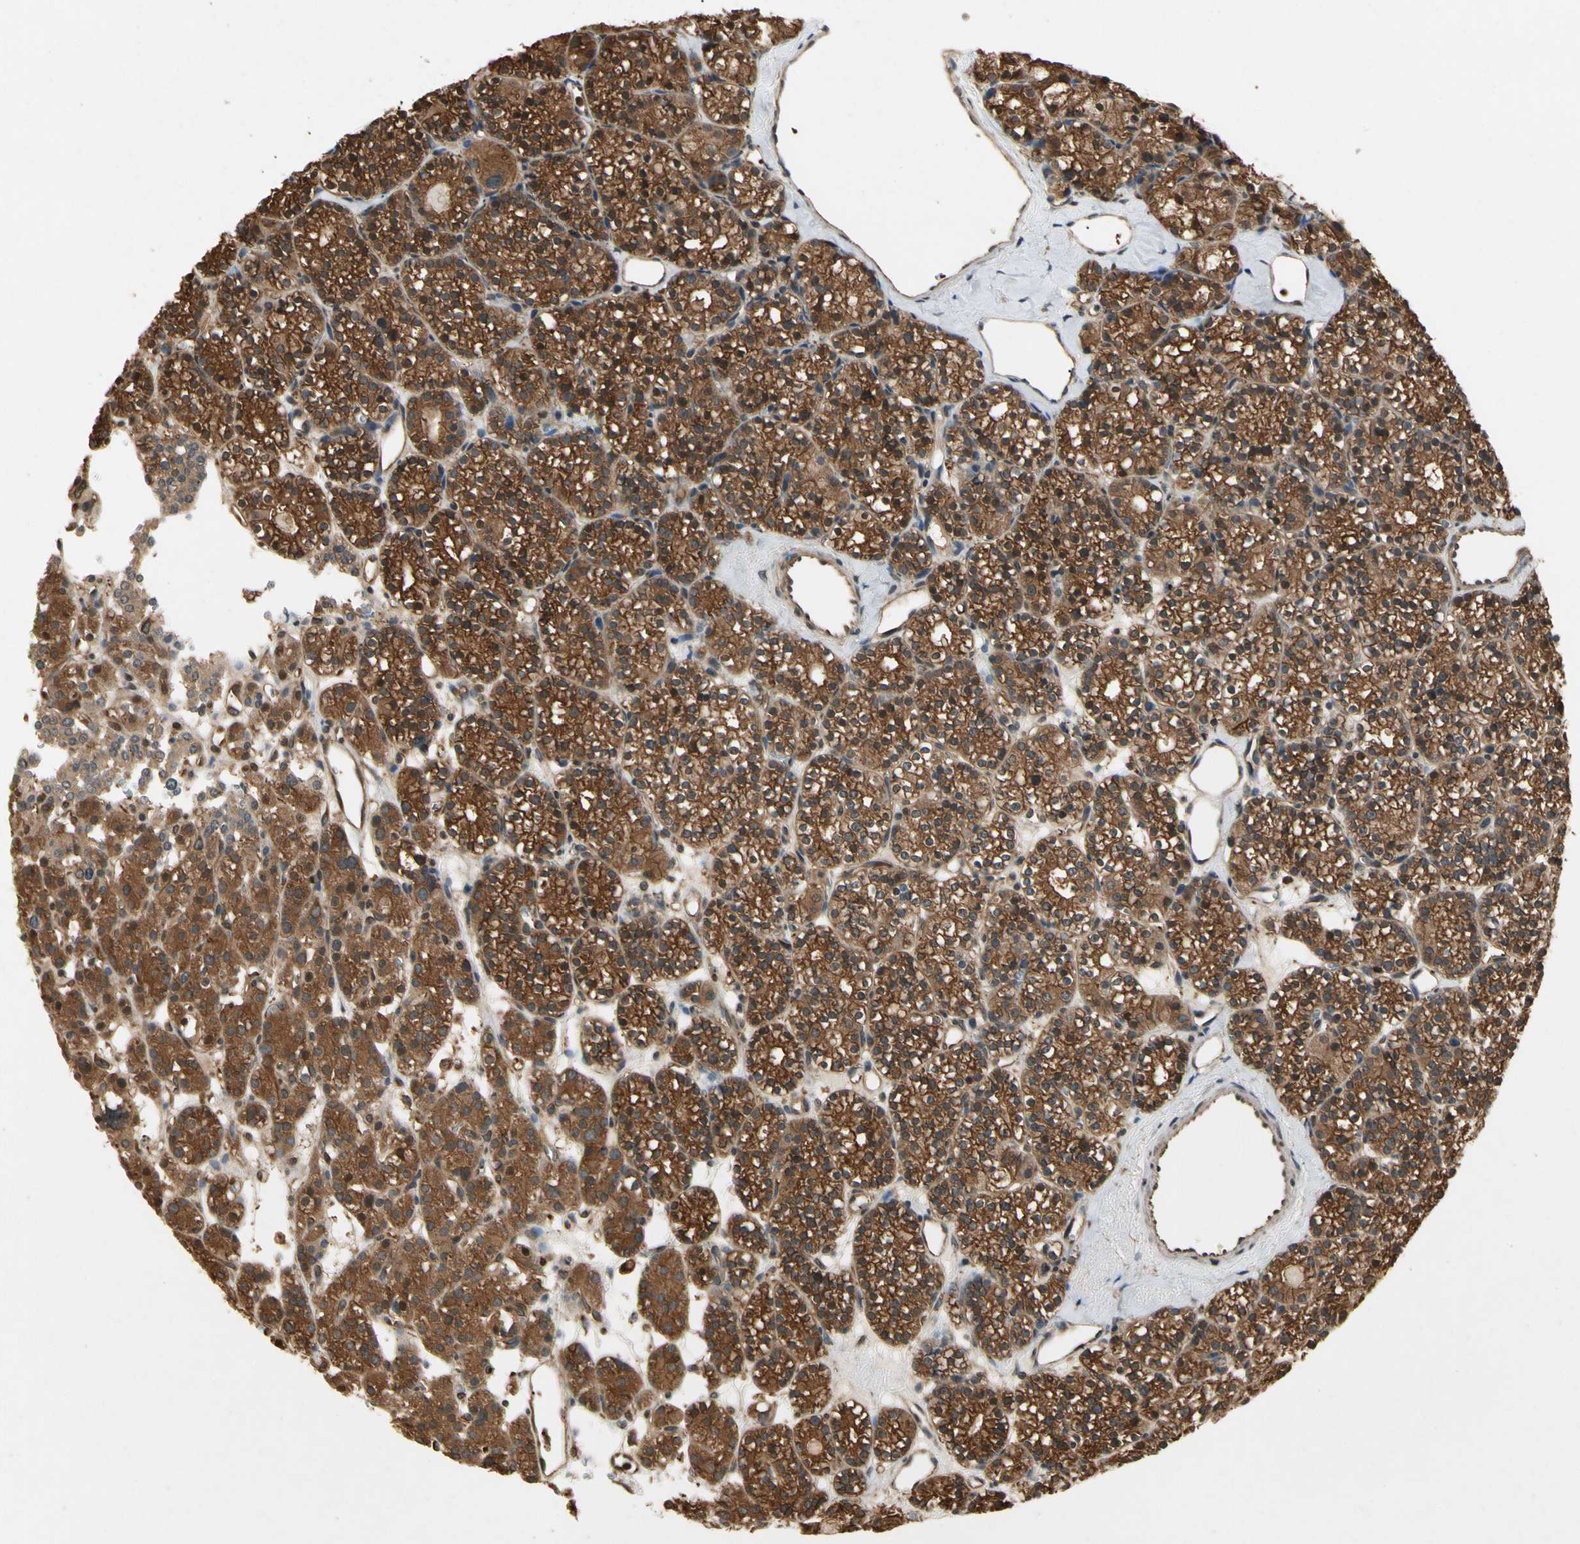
{"staining": {"intensity": "strong", "quantity": ">75%", "location": "cytoplasmic/membranous"}, "tissue": "parathyroid gland", "cell_type": "Glandular cells", "image_type": "normal", "snomed": [{"axis": "morphology", "description": "Normal tissue, NOS"}, {"axis": "topography", "description": "Parathyroid gland"}], "caption": "Immunohistochemistry (IHC) image of normal parathyroid gland: human parathyroid gland stained using immunohistochemistry reveals high levels of strong protein expression localized specifically in the cytoplasmic/membranous of glandular cells, appearing as a cytoplasmic/membranous brown color.", "gene": "YWHAB", "patient": {"sex": "female", "age": 64}}